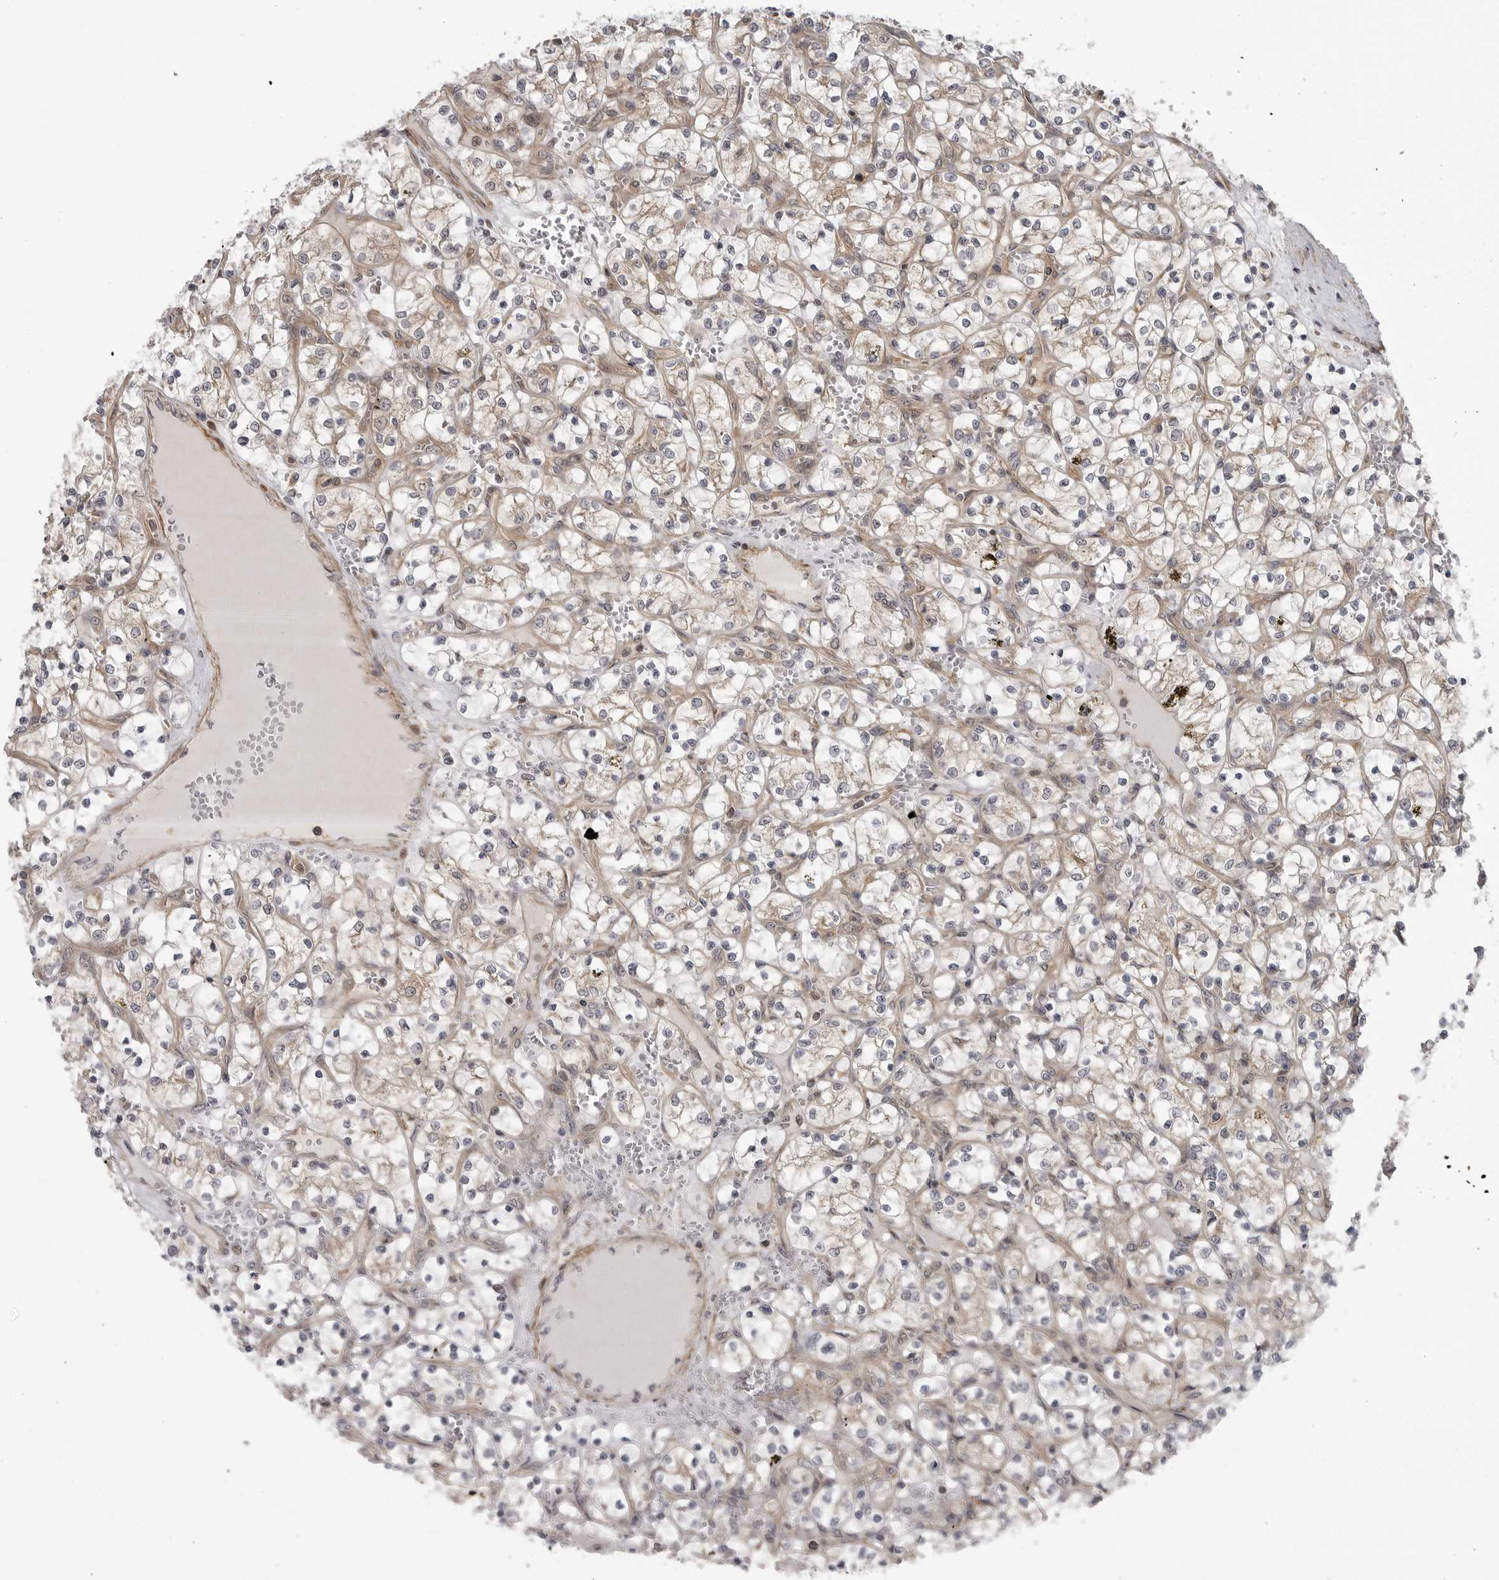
{"staining": {"intensity": "weak", "quantity": "25%-75%", "location": "cytoplasmic/membranous"}, "tissue": "renal cancer", "cell_type": "Tumor cells", "image_type": "cancer", "snomed": [{"axis": "morphology", "description": "Adenocarcinoma, NOS"}, {"axis": "topography", "description": "Kidney"}], "caption": "Tumor cells demonstrate low levels of weak cytoplasmic/membranous positivity in about 25%-75% of cells in human adenocarcinoma (renal).", "gene": "LRRC45", "patient": {"sex": "female", "age": 69}}